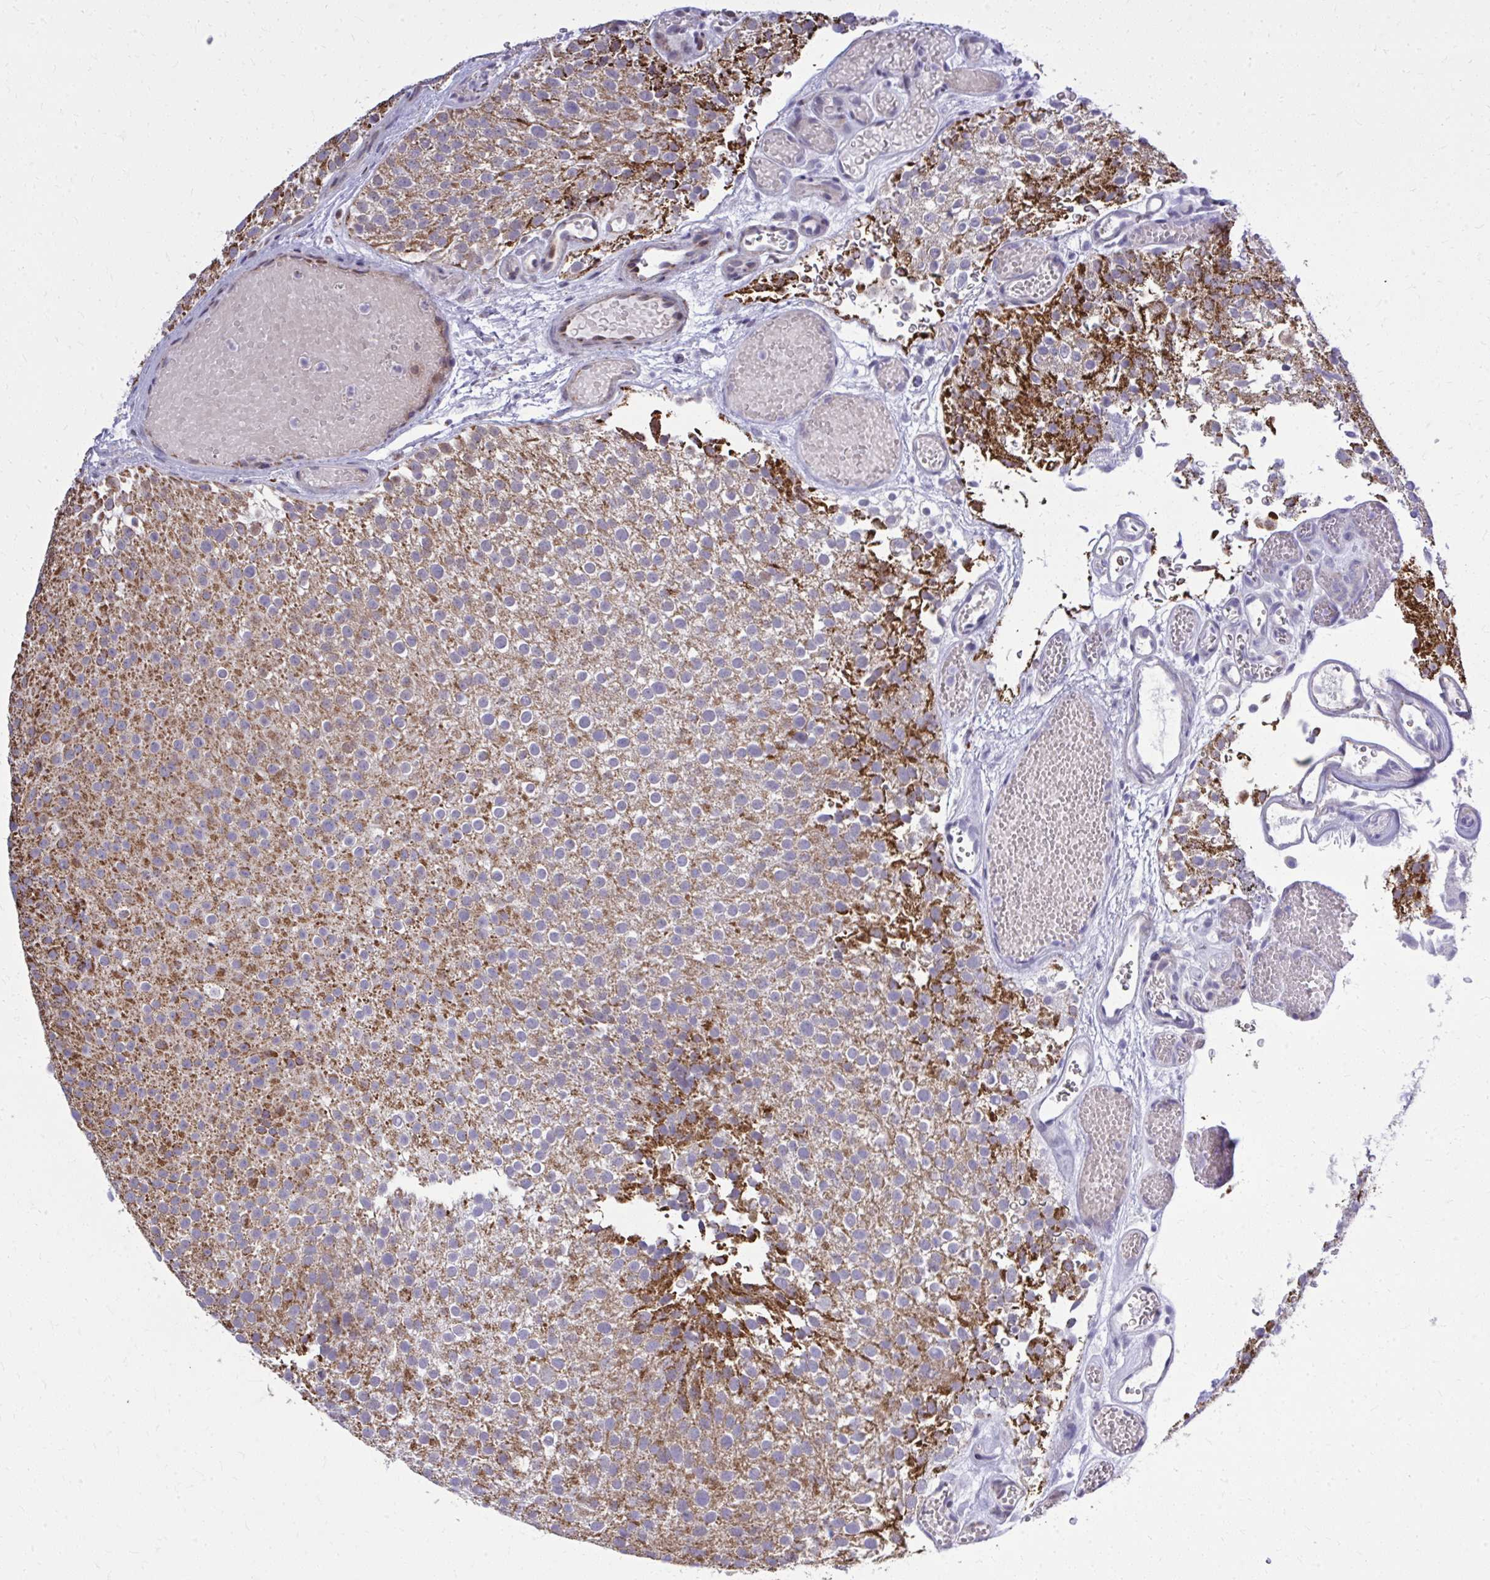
{"staining": {"intensity": "strong", "quantity": ">75%", "location": "cytoplasmic/membranous"}, "tissue": "urothelial cancer", "cell_type": "Tumor cells", "image_type": "cancer", "snomed": [{"axis": "morphology", "description": "Urothelial carcinoma, Low grade"}, {"axis": "topography", "description": "Urinary bladder"}], "caption": "Immunohistochemistry (IHC) image of urothelial cancer stained for a protein (brown), which demonstrates high levels of strong cytoplasmic/membranous positivity in about >75% of tumor cells.", "gene": "ZNF362", "patient": {"sex": "male", "age": 78}}